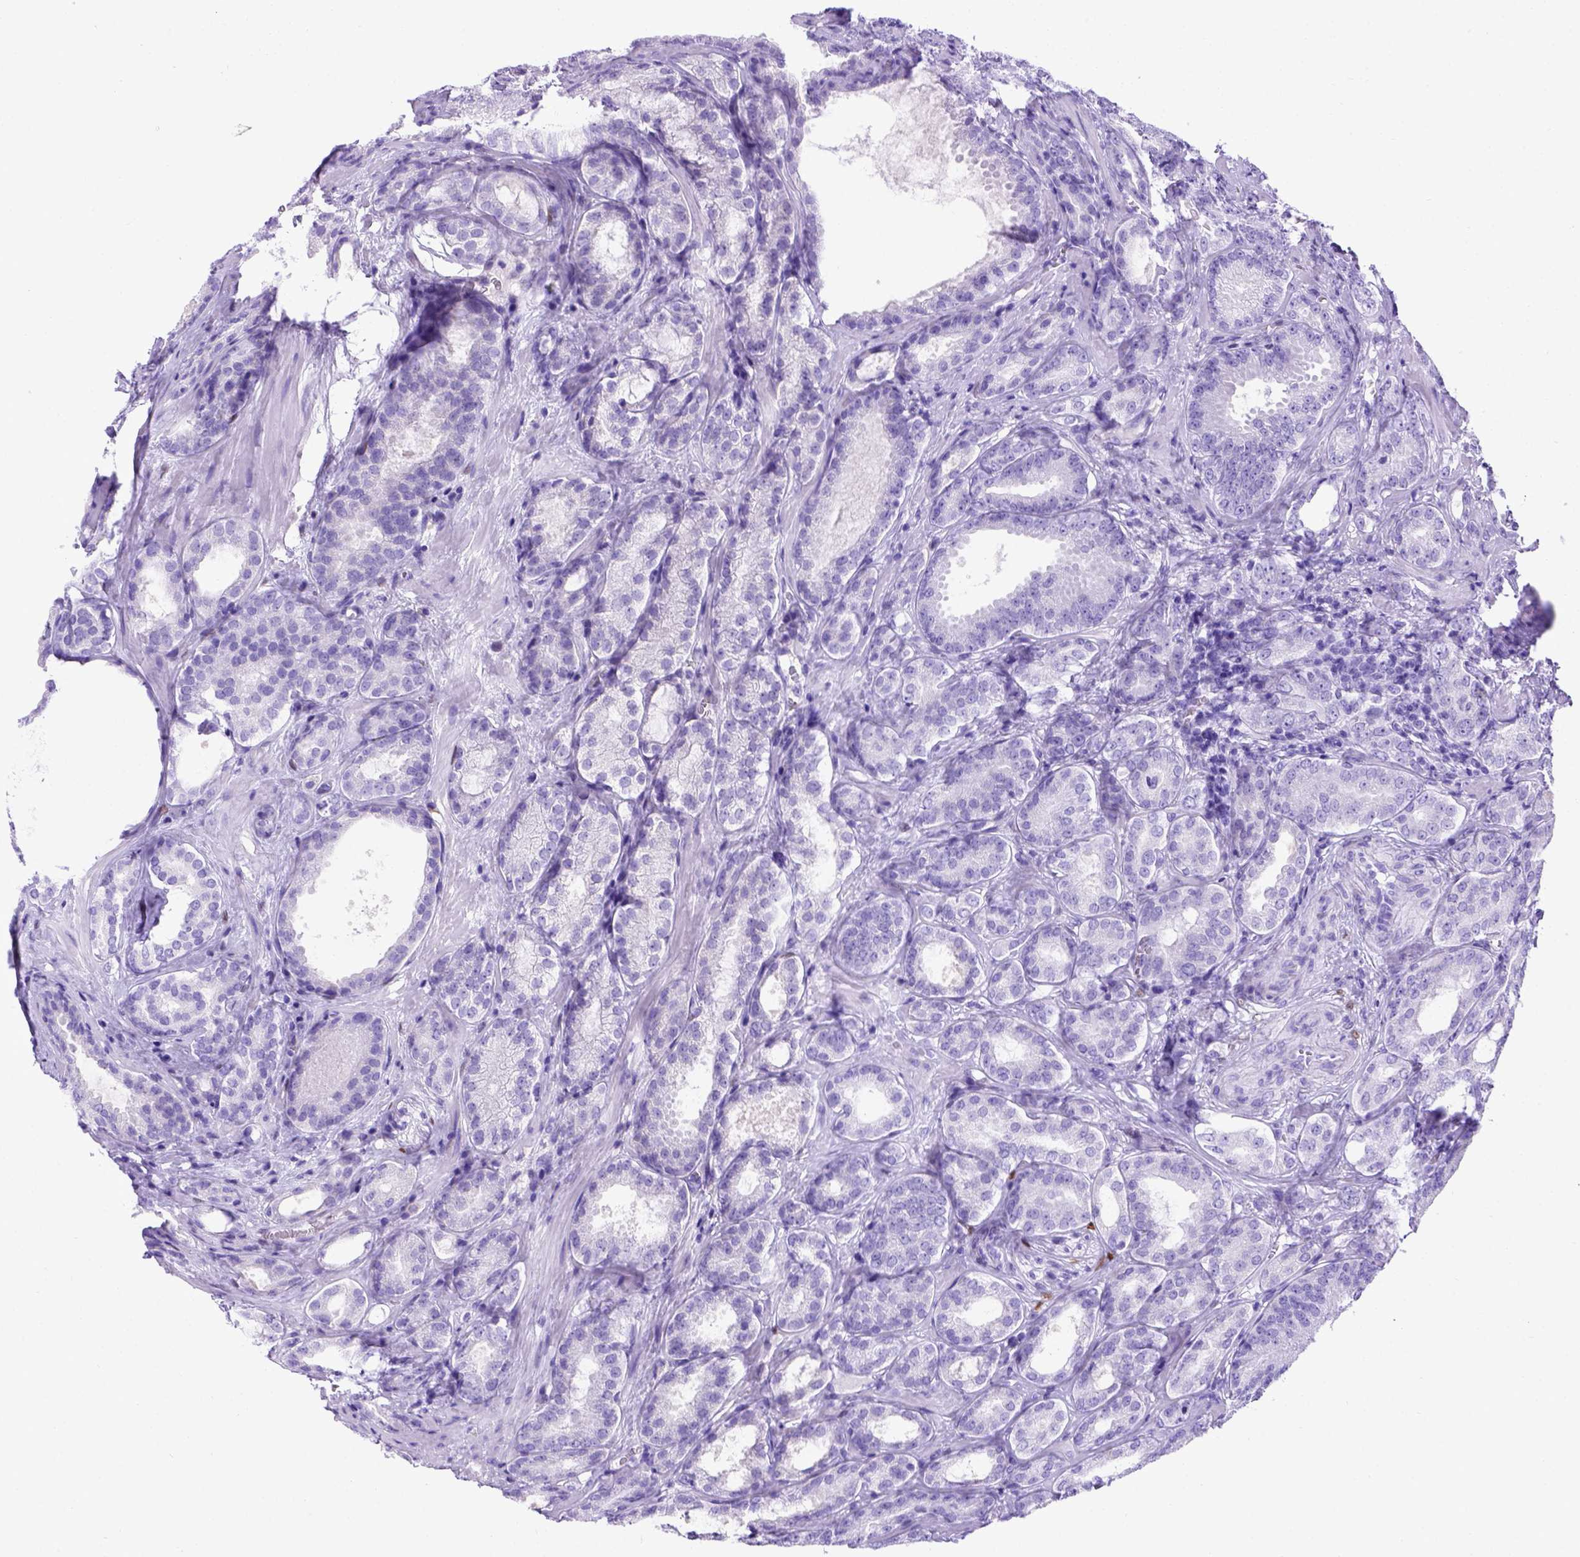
{"staining": {"intensity": "negative", "quantity": "none", "location": "none"}, "tissue": "prostate cancer", "cell_type": "Tumor cells", "image_type": "cancer", "snomed": [{"axis": "morphology", "description": "Adenocarcinoma, High grade"}, {"axis": "topography", "description": "Prostate"}], "caption": "High-grade adenocarcinoma (prostate) was stained to show a protein in brown. There is no significant expression in tumor cells.", "gene": "MEOX2", "patient": {"sex": "male", "age": 64}}